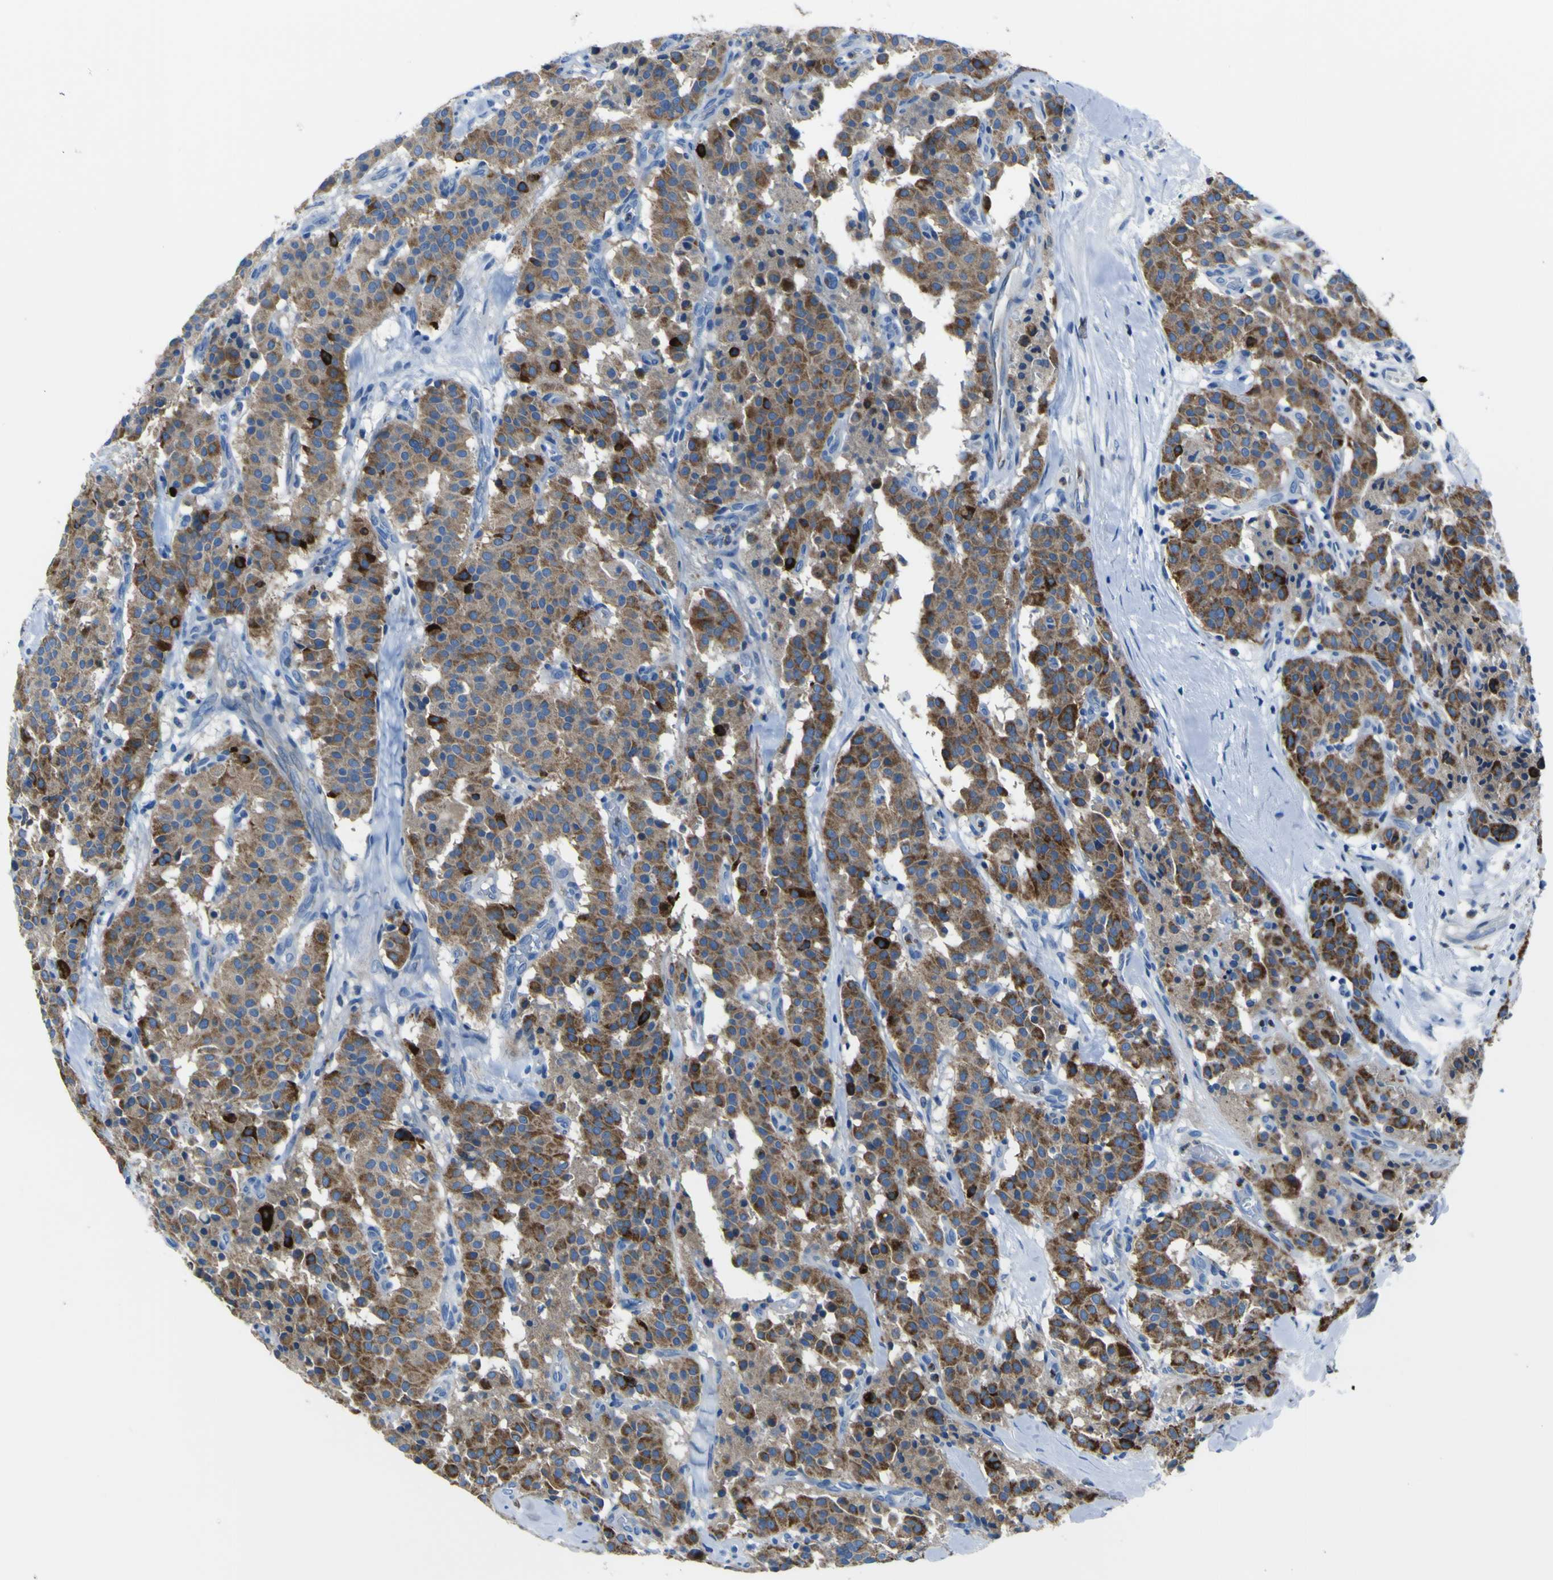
{"staining": {"intensity": "moderate", "quantity": ">75%", "location": "cytoplasmic/membranous"}, "tissue": "carcinoid", "cell_type": "Tumor cells", "image_type": "cancer", "snomed": [{"axis": "morphology", "description": "Carcinoid, malignant, NOS"}, {"axis": "topography", "description": "Lung"}], "caption": "This is a photomicrograph of IHC staining of carcinoid, which shows moderate positivity in the cytoplasmic/membranous of tumor cells.", "gene": "ACSL1", "patient": {"sex": "male", "age": 30}}